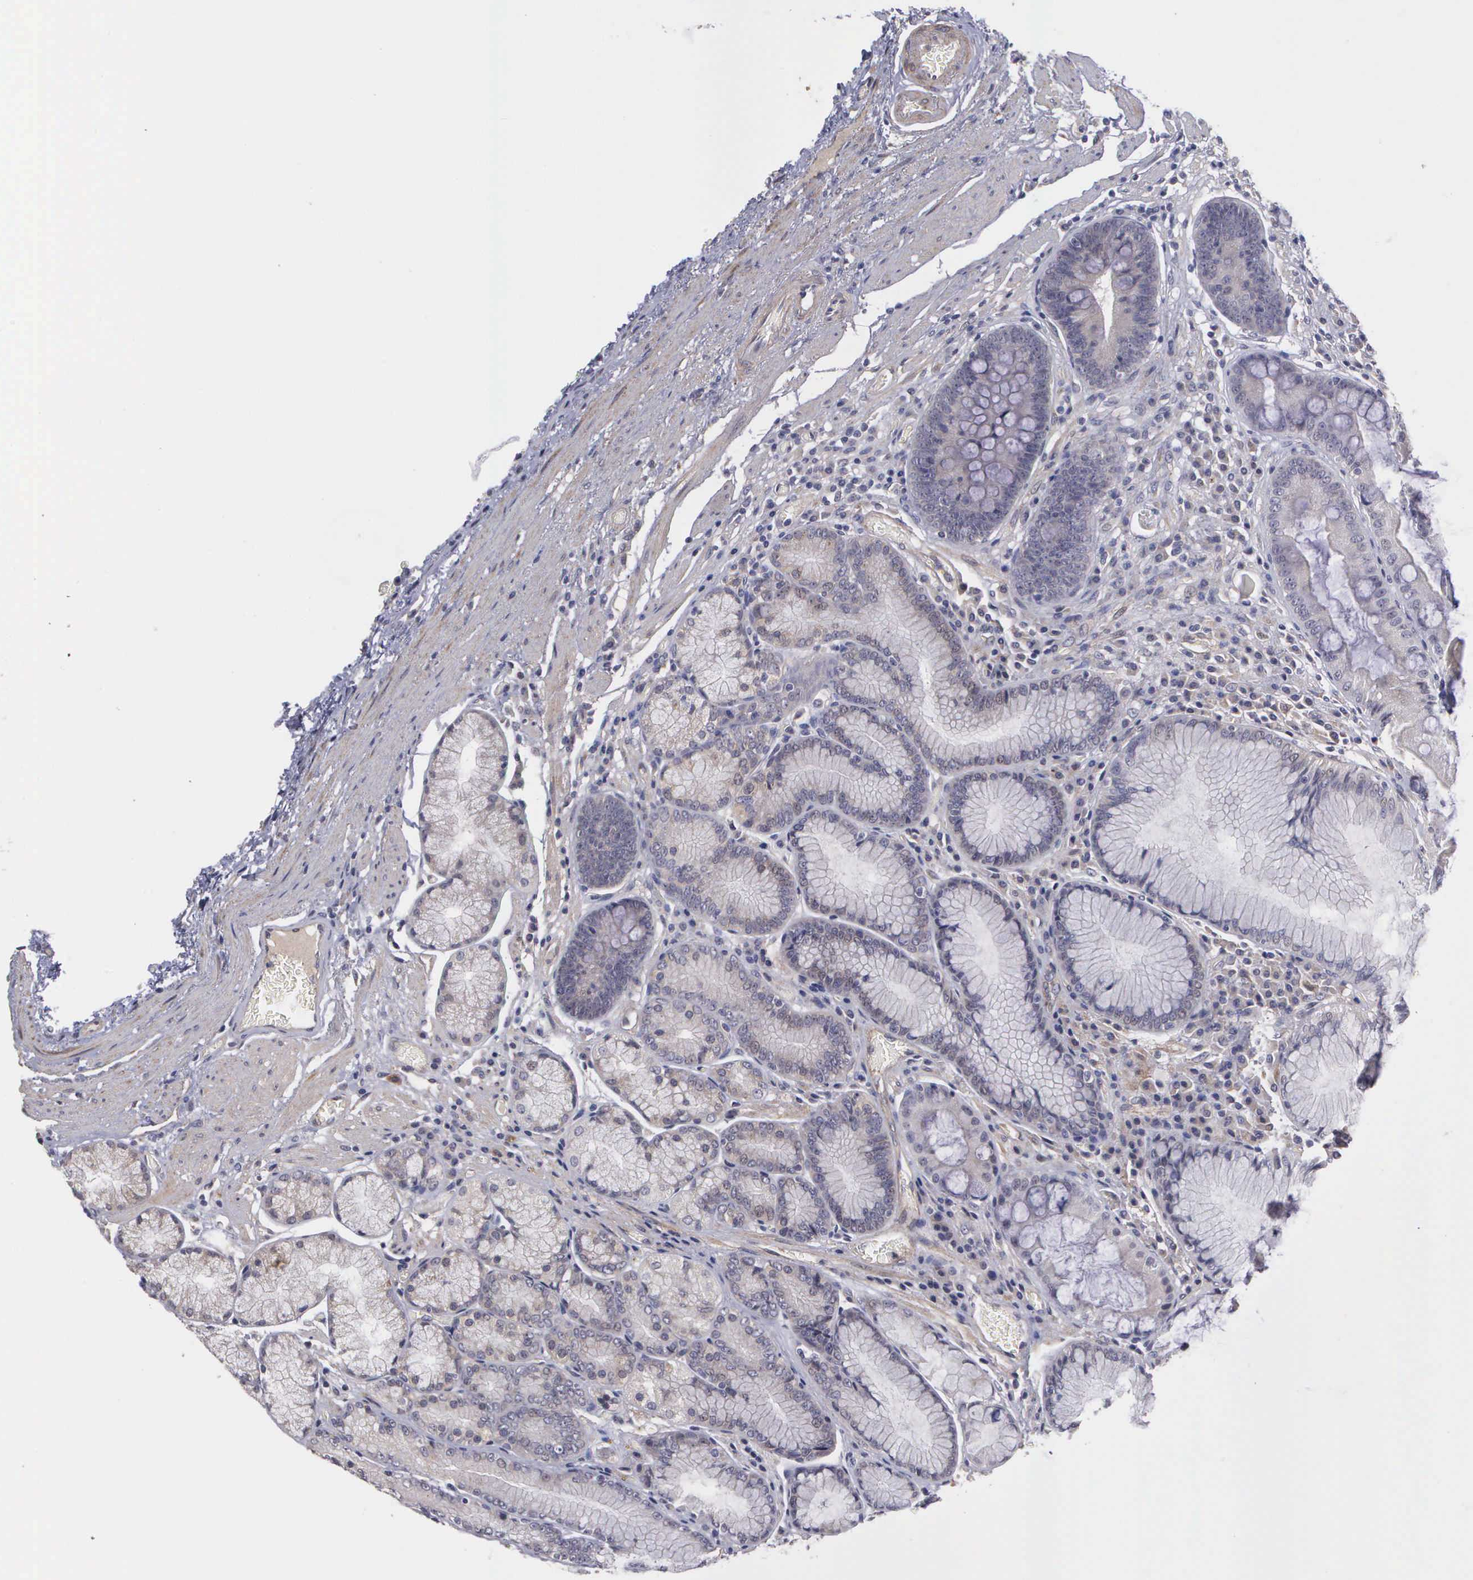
{"staining": {"intensity": "moderate", "quantity": "<25%", "location": "cytoplasmic/membranous"}, "tissue": "stomach", "cell_type": "Glandular cells", "image_type": "normal", "snomed": [{"axis": "morphology", "description": "Normal tissue, NOS"}, {"axis": "topography", "description": "Stomach, lower"}], "caption": "Protein staining of normal stomach displays moderate cytoplasmic/membranous expression in about <25% of glandular cells. The staining was performed using DAB, with brown indicating positive protein expression. Nuclei are stained blue with hematoxylin.", "gene": "RTL10", "patient": {"sex": "female", "age": 93}}